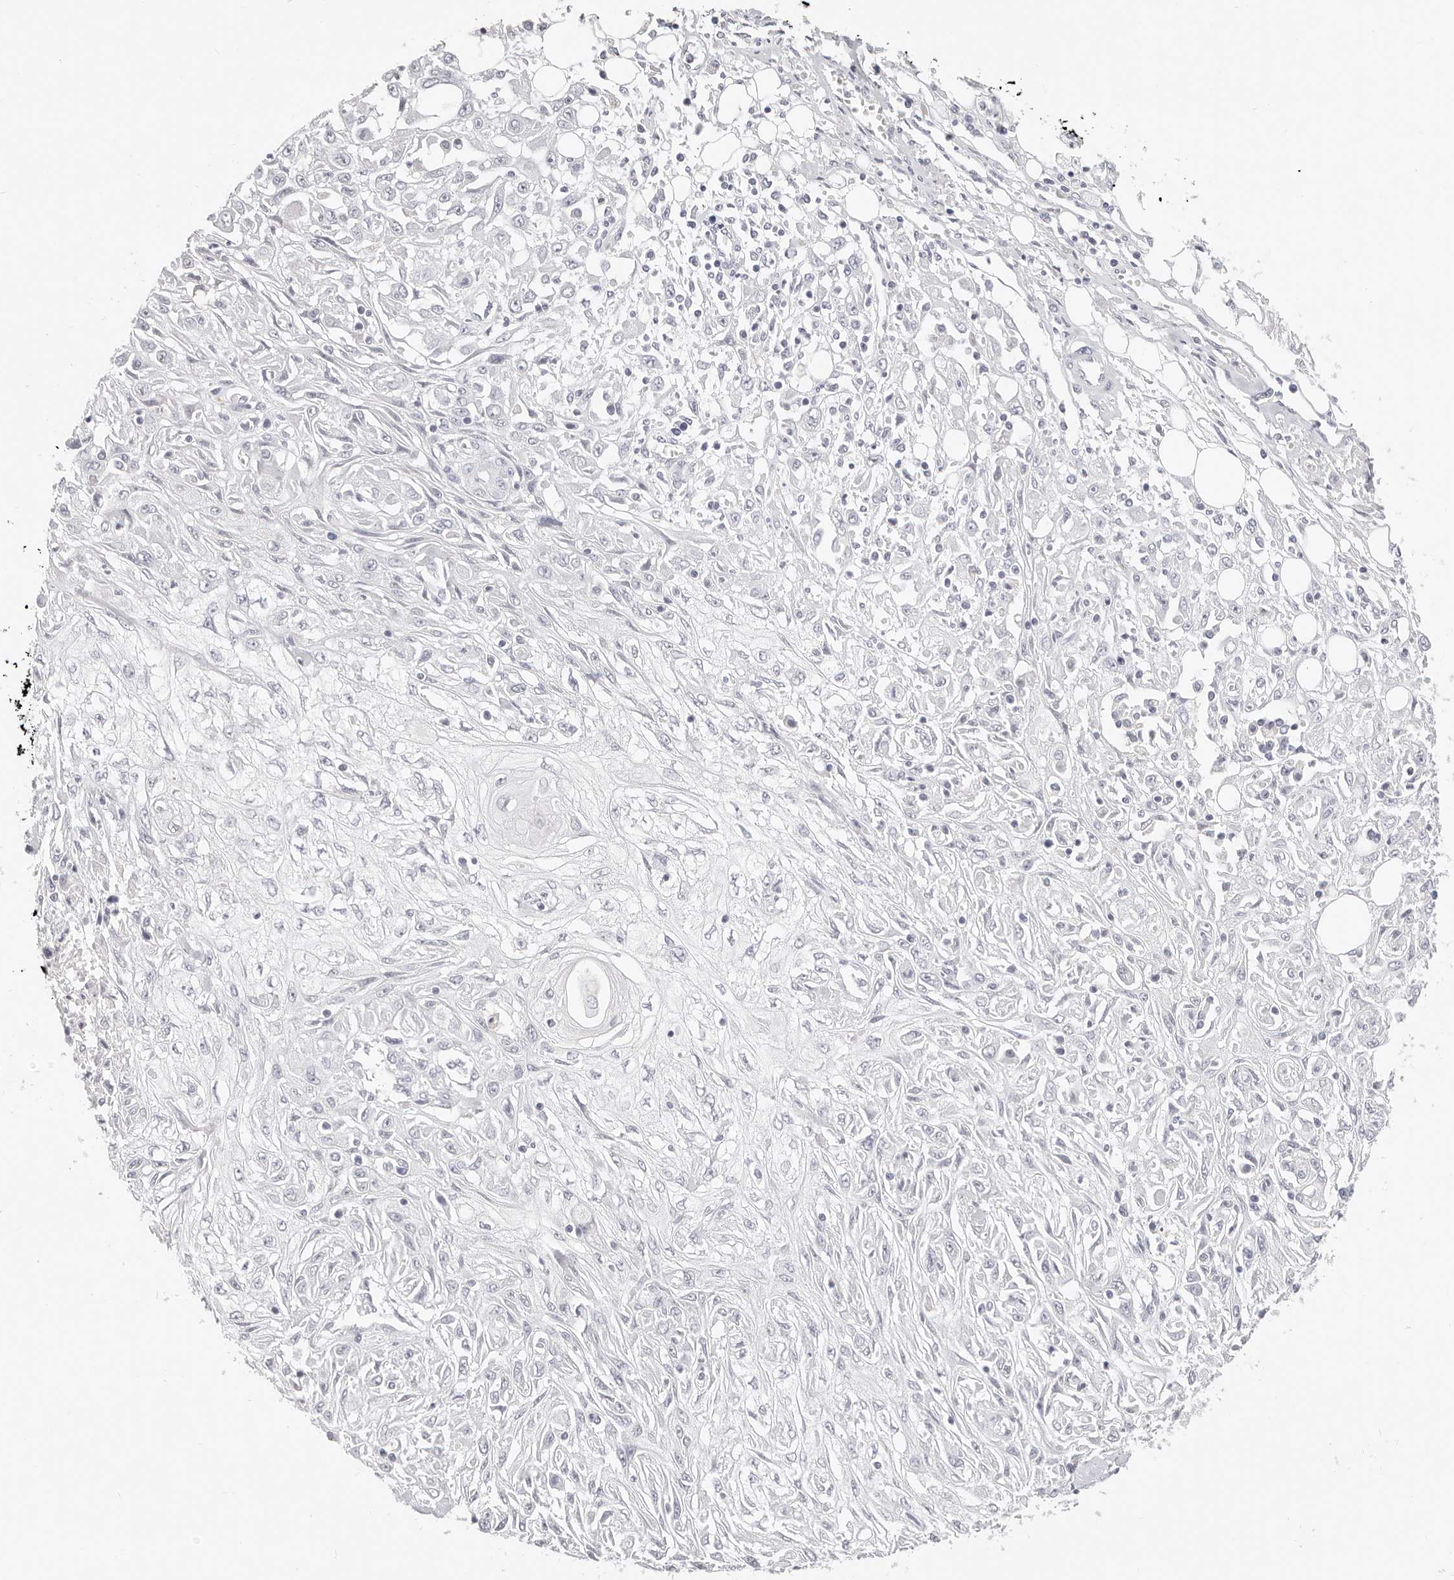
{"staining": {"intensity": "negative", "quantity": "none", "location": "none"}, "tissue": "skin cancer", "cell_type": "Tumor cells", "image_type": "cancer", "snomed": [{"axis": "morphology", "description": "Squamous cell carcinoma, NOS"}, {"axis": "morphology", "description": "Squamous cell carcinoma, metastatic, NOS"}, {"axis": "topography", "description": "Skin"}, {"axis": "topography", "description": "Lymph node"}], "caption": "Tumor cells are negative for protein expression in human skin cancer.", "gene": "ASCL1", "patient": {"sex": "male", "age": 75}}